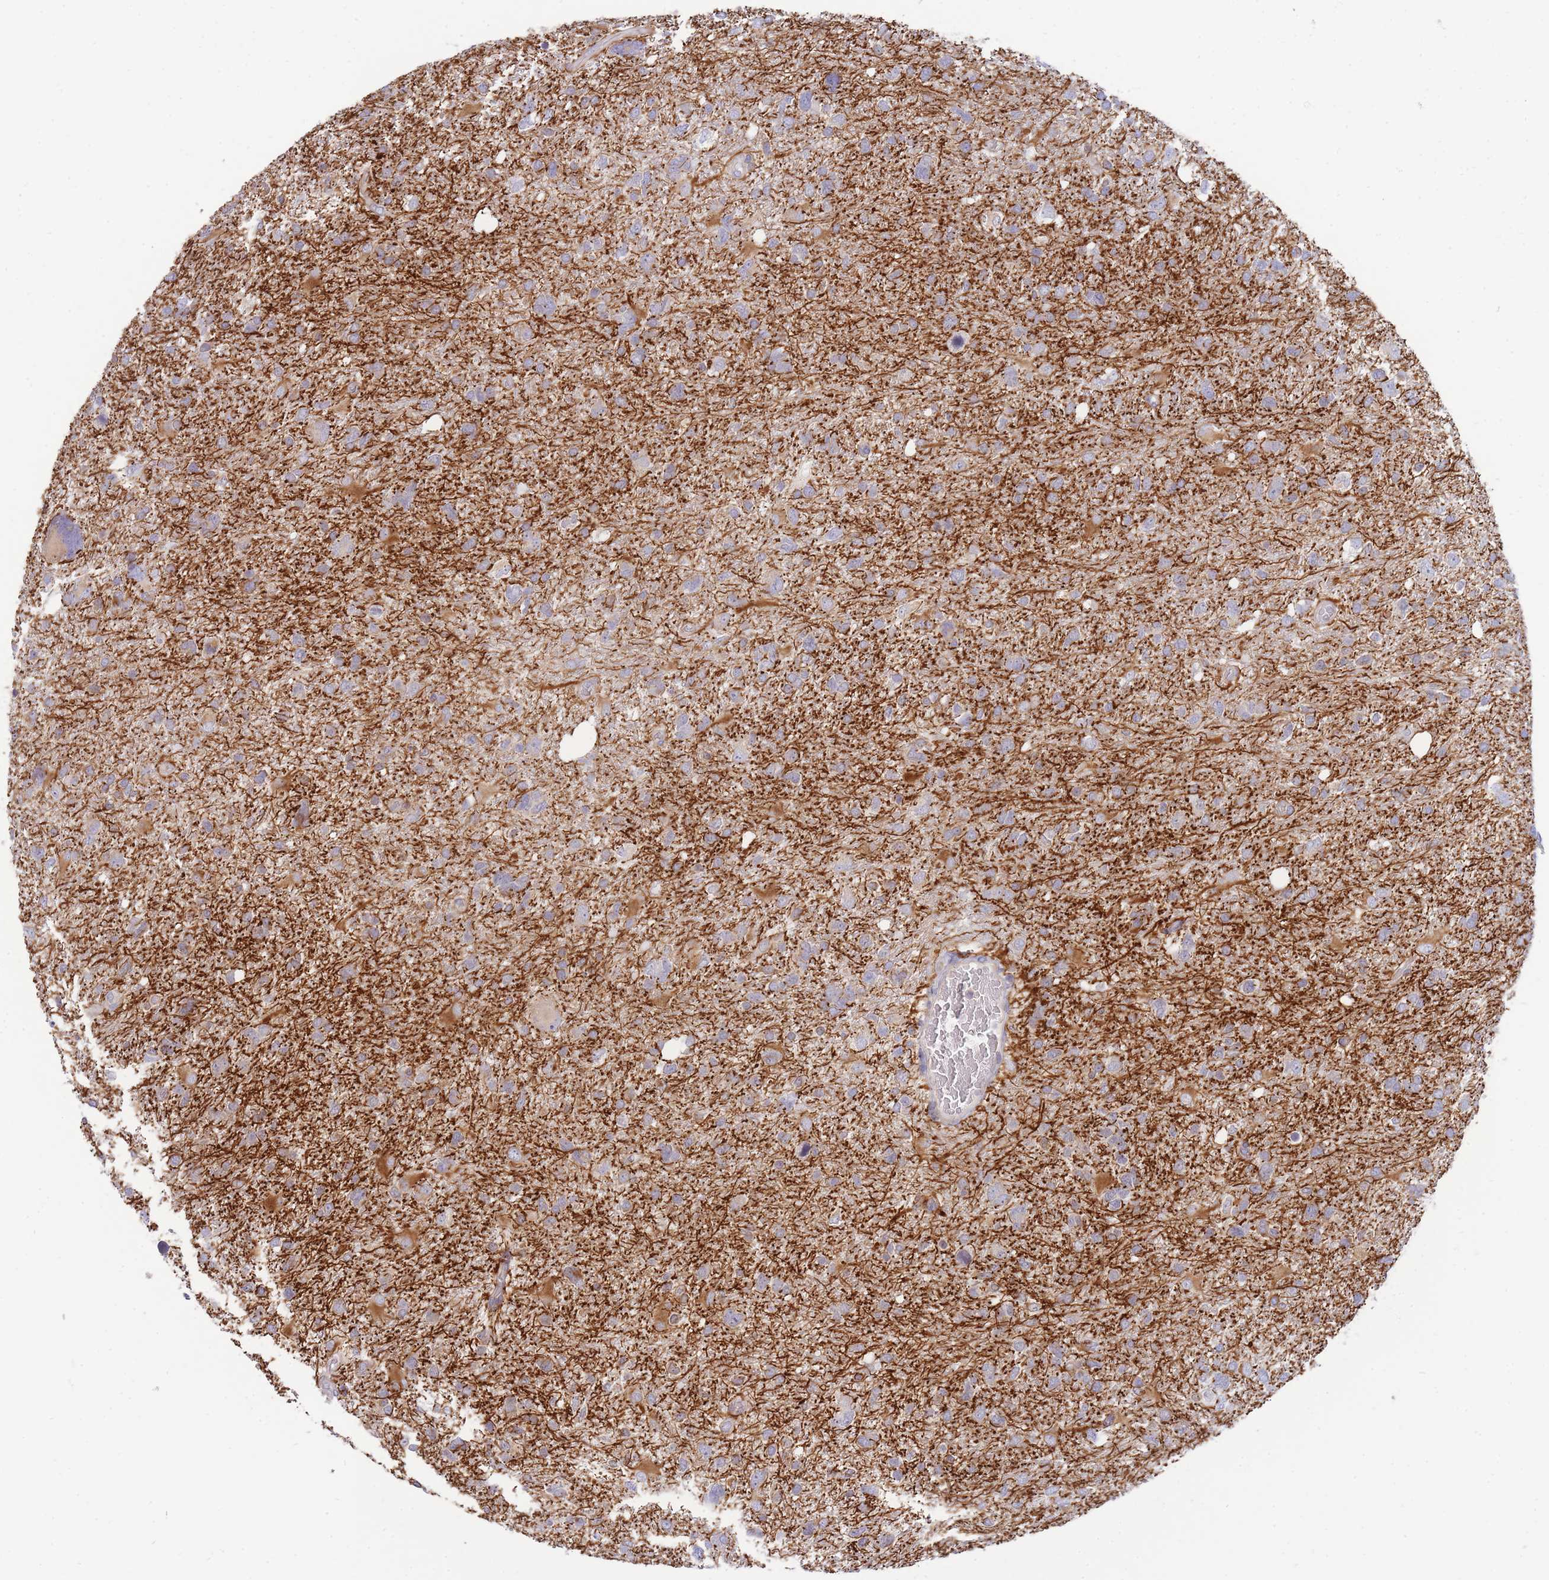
{"staining": {"intensity": "weak", "quantity": "<25%", "location": "cytoplasmic/membranous"}, "tissue": "glioma", "cell_type": "Tumor cells", "image_type": "cancer", "snomed": [{"axis": "morphology", "description": "Glioma, malignant, High grade"}, {"axis": "topography", "description": "Brain"}], "caption": "High power microscopy image of an immunohistochemistry micrograph of high-grade glioma (malignant), revealing no significant staining in tumor cells. (DAB (3,3'-diaminobenzidine) immunohistochemistry (IHC) visualized using brightfield microscopy, high magnification).", "gene": "SH2B2", "patient": {"sex": "male", "age": 61}}